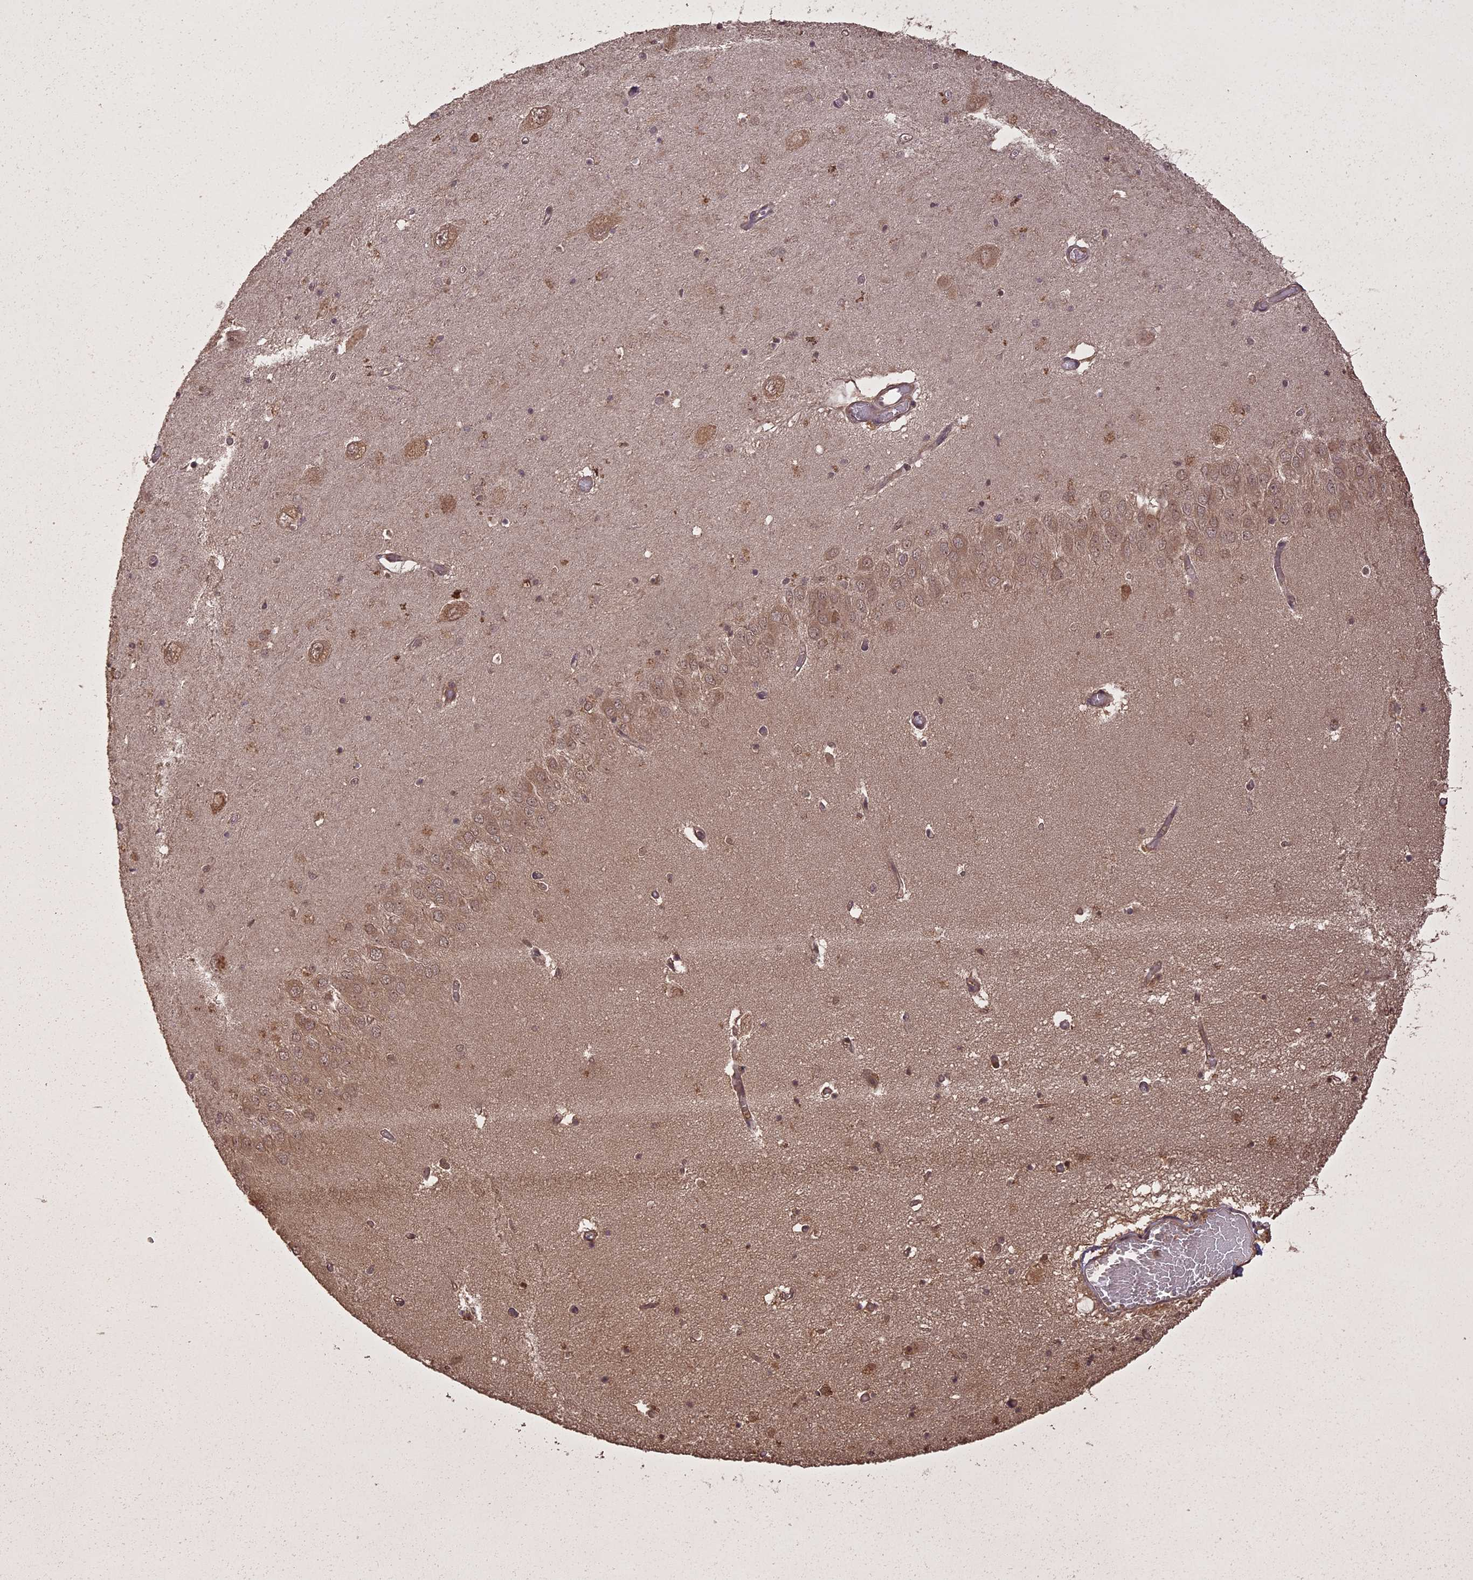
{"staining": {"intensity": "weak", "quantity": "<25%", "location": "cytoplasmic/membranous"}, "tissue": "hippocampus", "cell_type": "Glial cells", "image_type": "normal", "snomed": [{"axis": "morphology", "description": "Normal tissue, NOS"}, {"axis": "topography", "description": "Hippocampus"}], "caption": "Hippocampus was stained to show a protein in brown. There is no significant positivity in glial cells. (Brightfield microscopy of DAB immunohistochemistry (IHC) at high magnification).", "gene": "LIN37", "patient": {"sex": "male", "age": 70}}